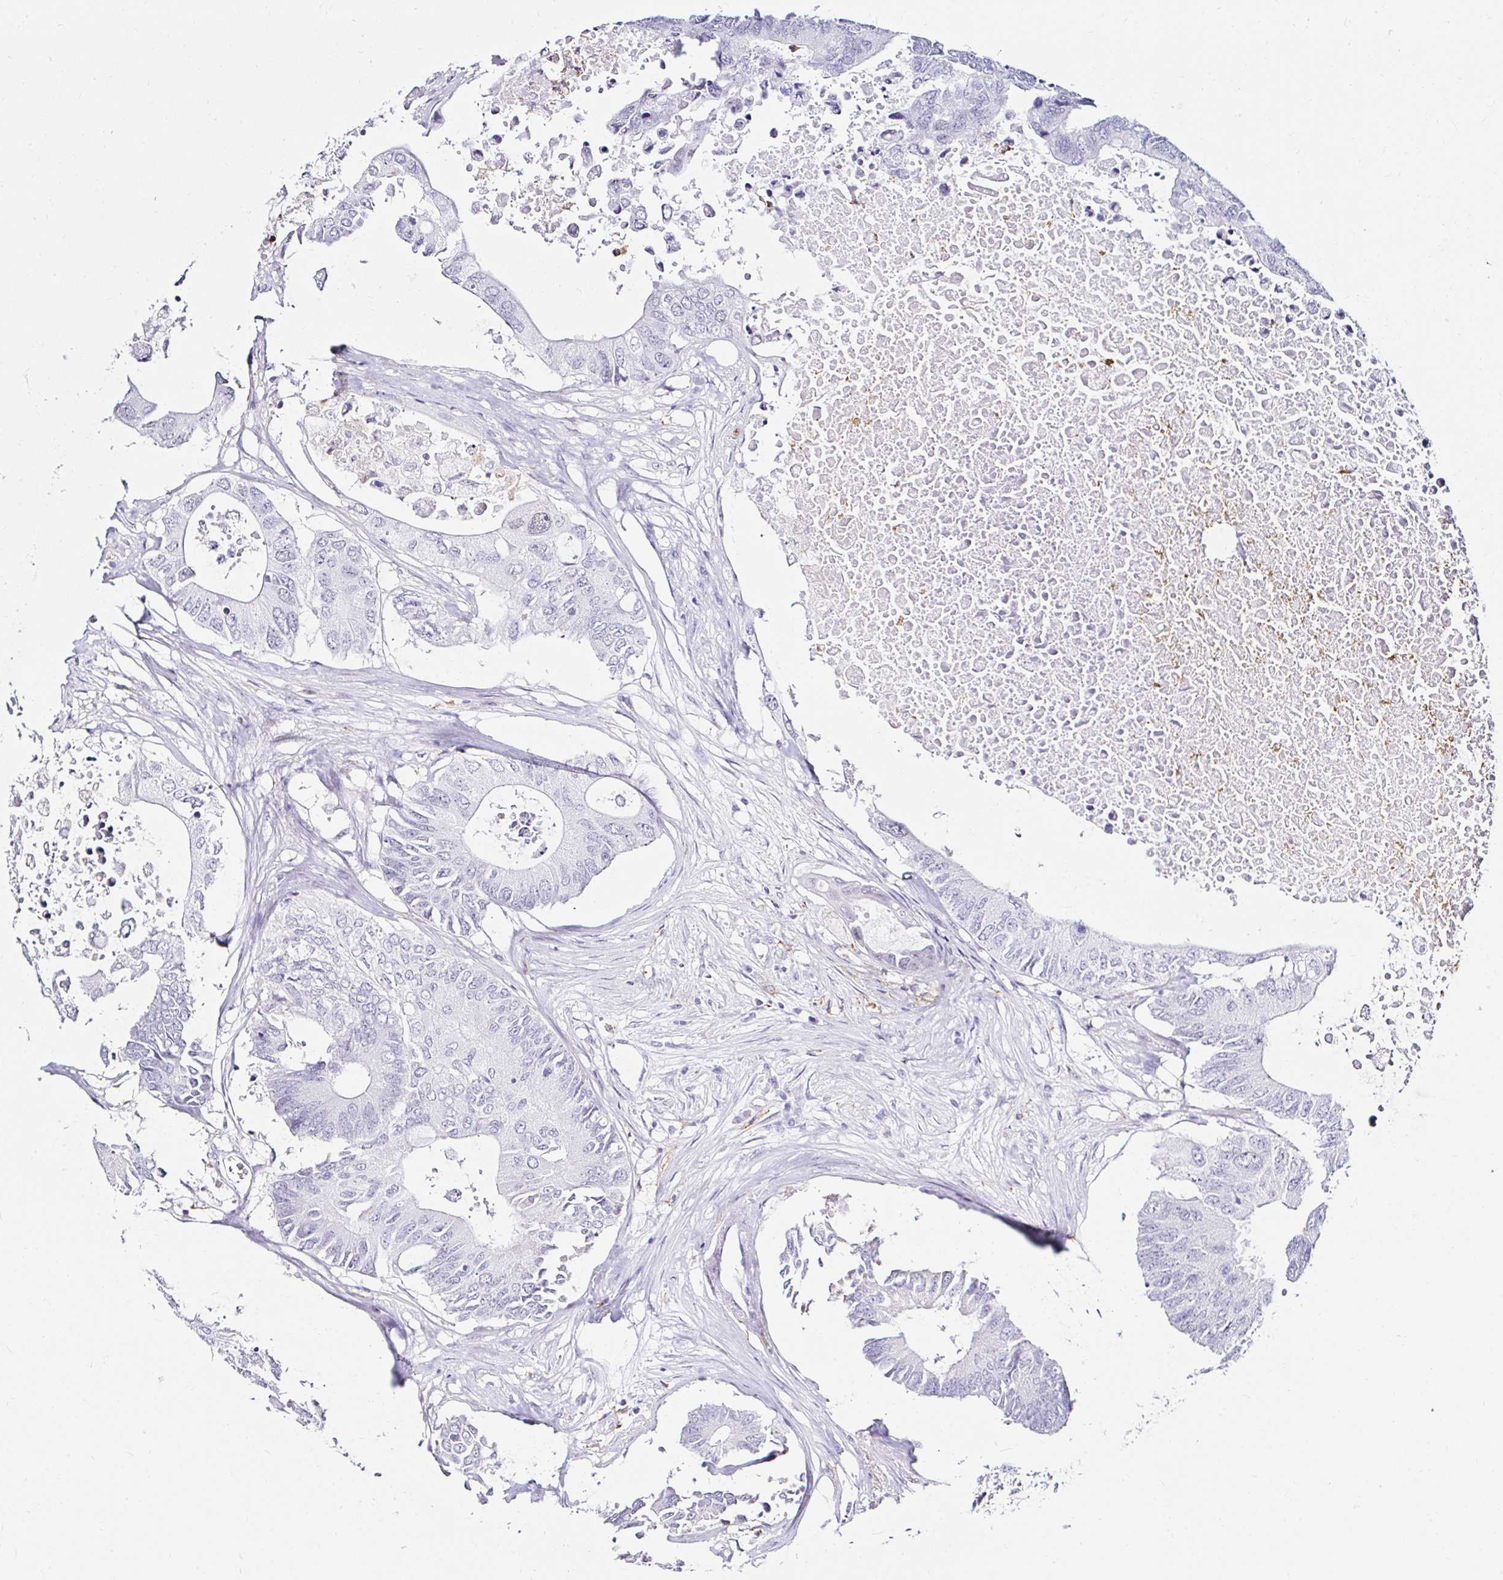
{"staining": {"intensity": "negative", "quantity": "none", "location": "none"}, "tissue": "colorectal cancer", "cell_type": "Tumor cells", "image_type": "cancer", "snomed": [{"axis": "morphology", "description": "Adenocarcinoma, NOS"}, {"axis": "topography", "description": "Colon"}], "caption": "Image shows no protein positivity in tumor cells of colorectal cancer (adenocarcinoma) tissue. The staining is performed using DAB (3,3'-diaminobenzidine) brown chromogen with nuclei counter-stained in using hematoxylin.", "gene": "CYBB", "patient": {"sex": "male", "age": 71}}